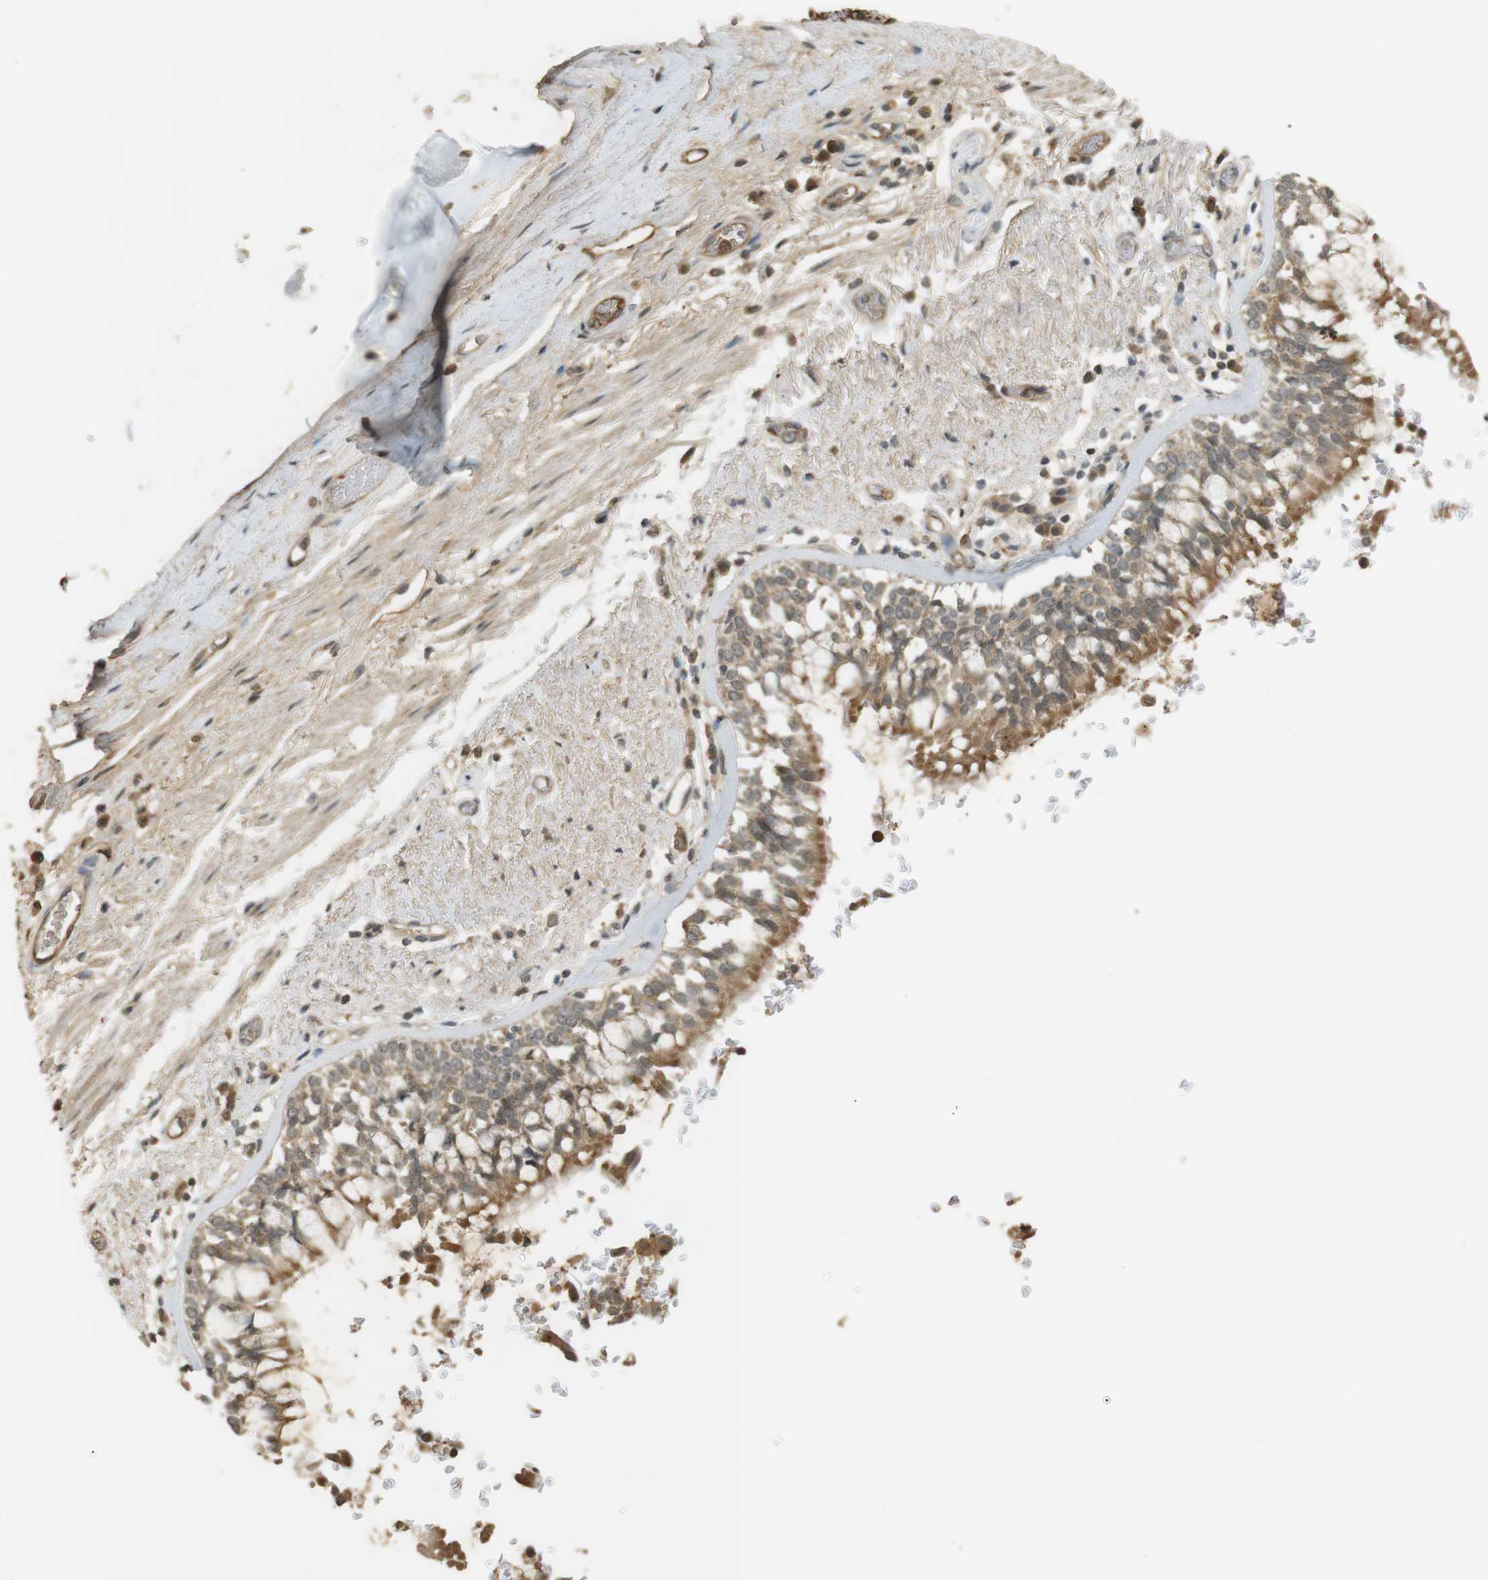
{"staining": {"intensity": "moderate", "quantity": ">75%", "location": "cytoplasmic/membranous,nuclear"}, "tissue": "bronchus", "cell_type": "Respiratory epithelial cells", "image_type": "normal", "snomed": [{"axis": "morphology", "description": "Normal tissue, NOS"}, {"axis": "morphology", "description": "Adenocarcinoma, NOS"}, {"axis": "topography", "description": "Bronchus"}, {"axis": "topography", "description": "Lung"}], "caption": "Respiratory epithelial cells display medium levels of moderate cytoplasmic/membranous,nuclear positivity in approximately >75% of cells in unremarkable human bronchus.", "gene": "SRR", "patient": {"sex": "male", "age": 71}}